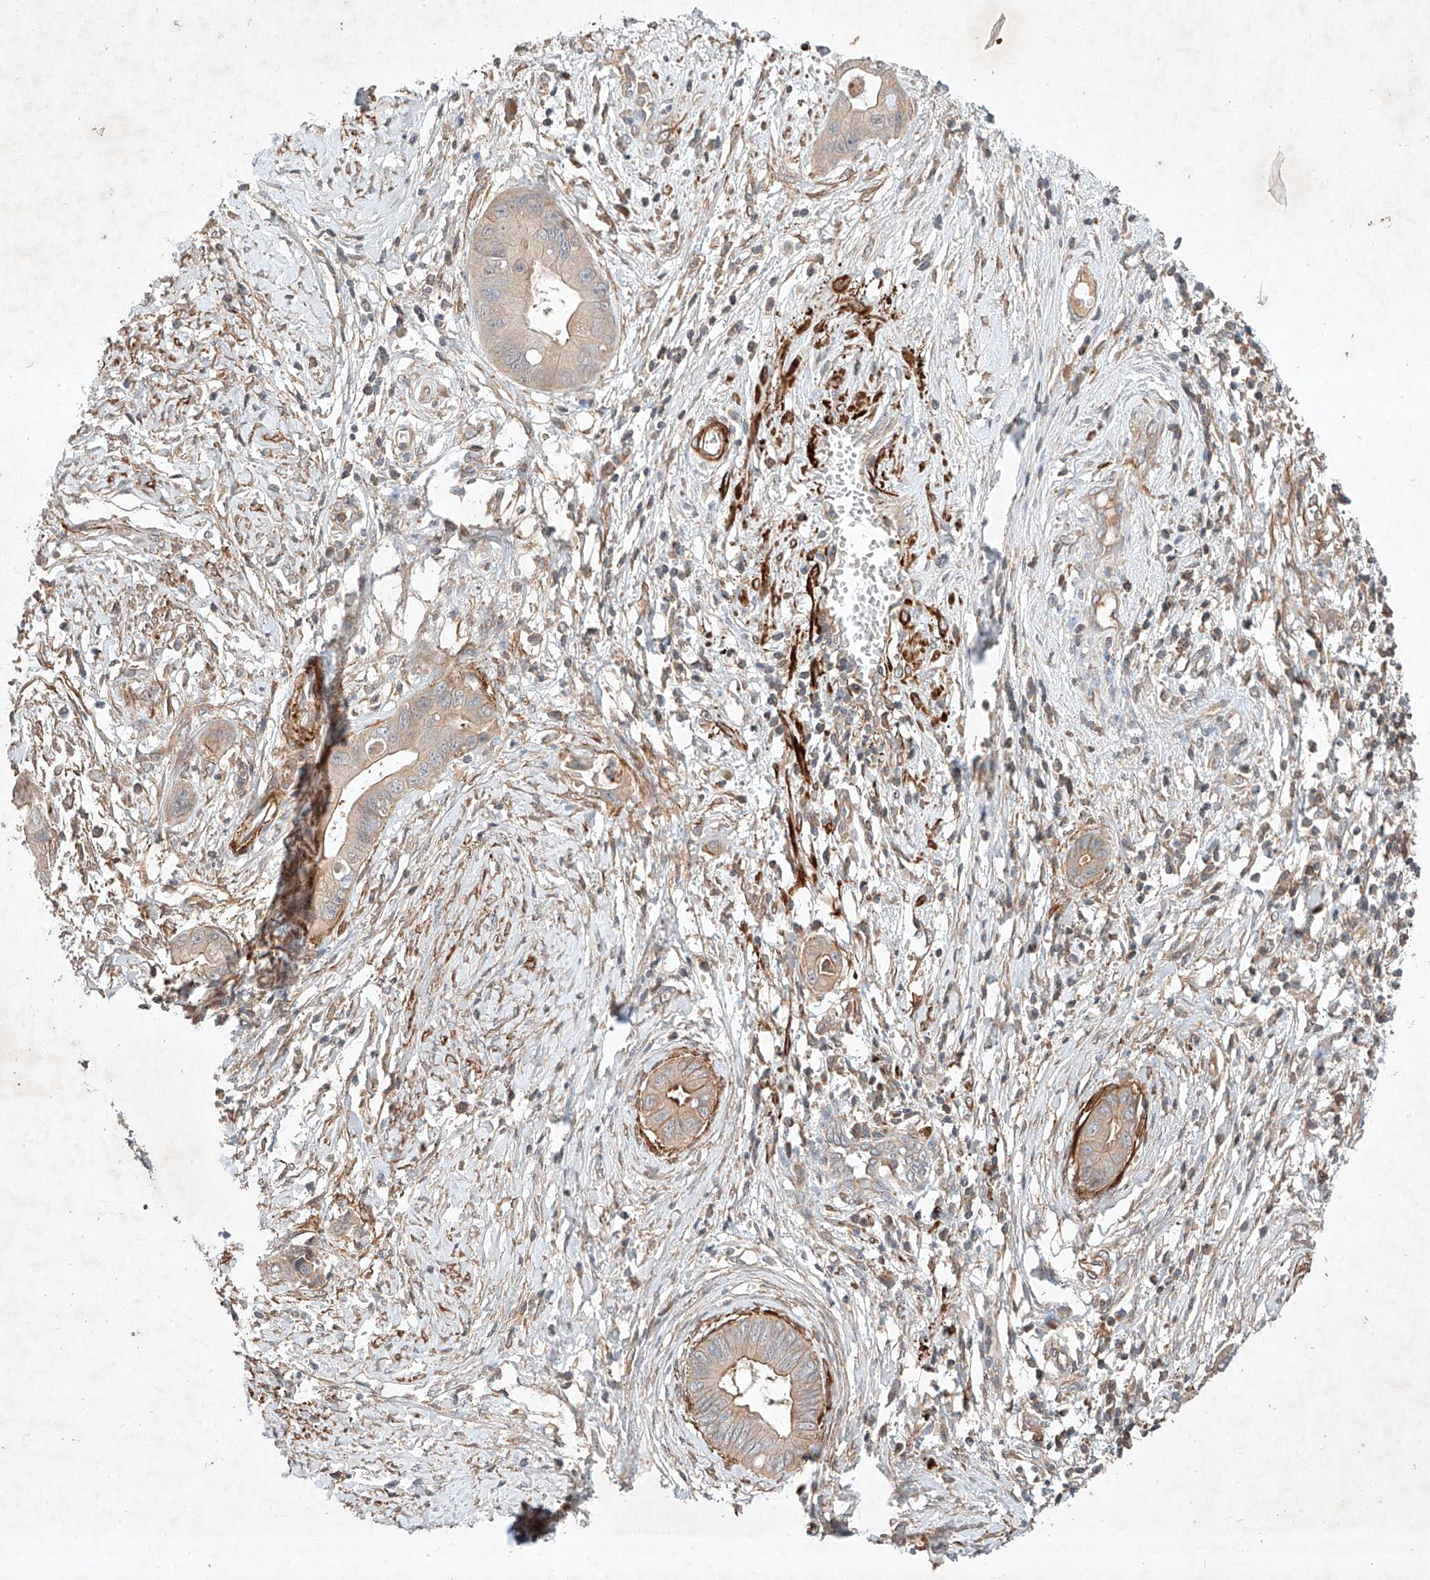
{"staining": {"intensity": "moderate", "quantity": "<25%", "location": "cytoplasmic/membranous"}, "tissue": "cervical cancer", "cell_type": "Tumor cells", "image_type": "cancer", "snomed": [{"axis": "morphology", "description": "Adenocarcinoma, NOS"}, {"axis": "topography", "description": "Cervix"}], "caption": "This is a histology image of IHC staining of cervical cancer (adenocarcinoma), which shows moderate positivity in the cytoplasmic/membranous of tumor cells.", "gene": "ARHGAP33", "patient": {"sex": "female", "age": 44}}